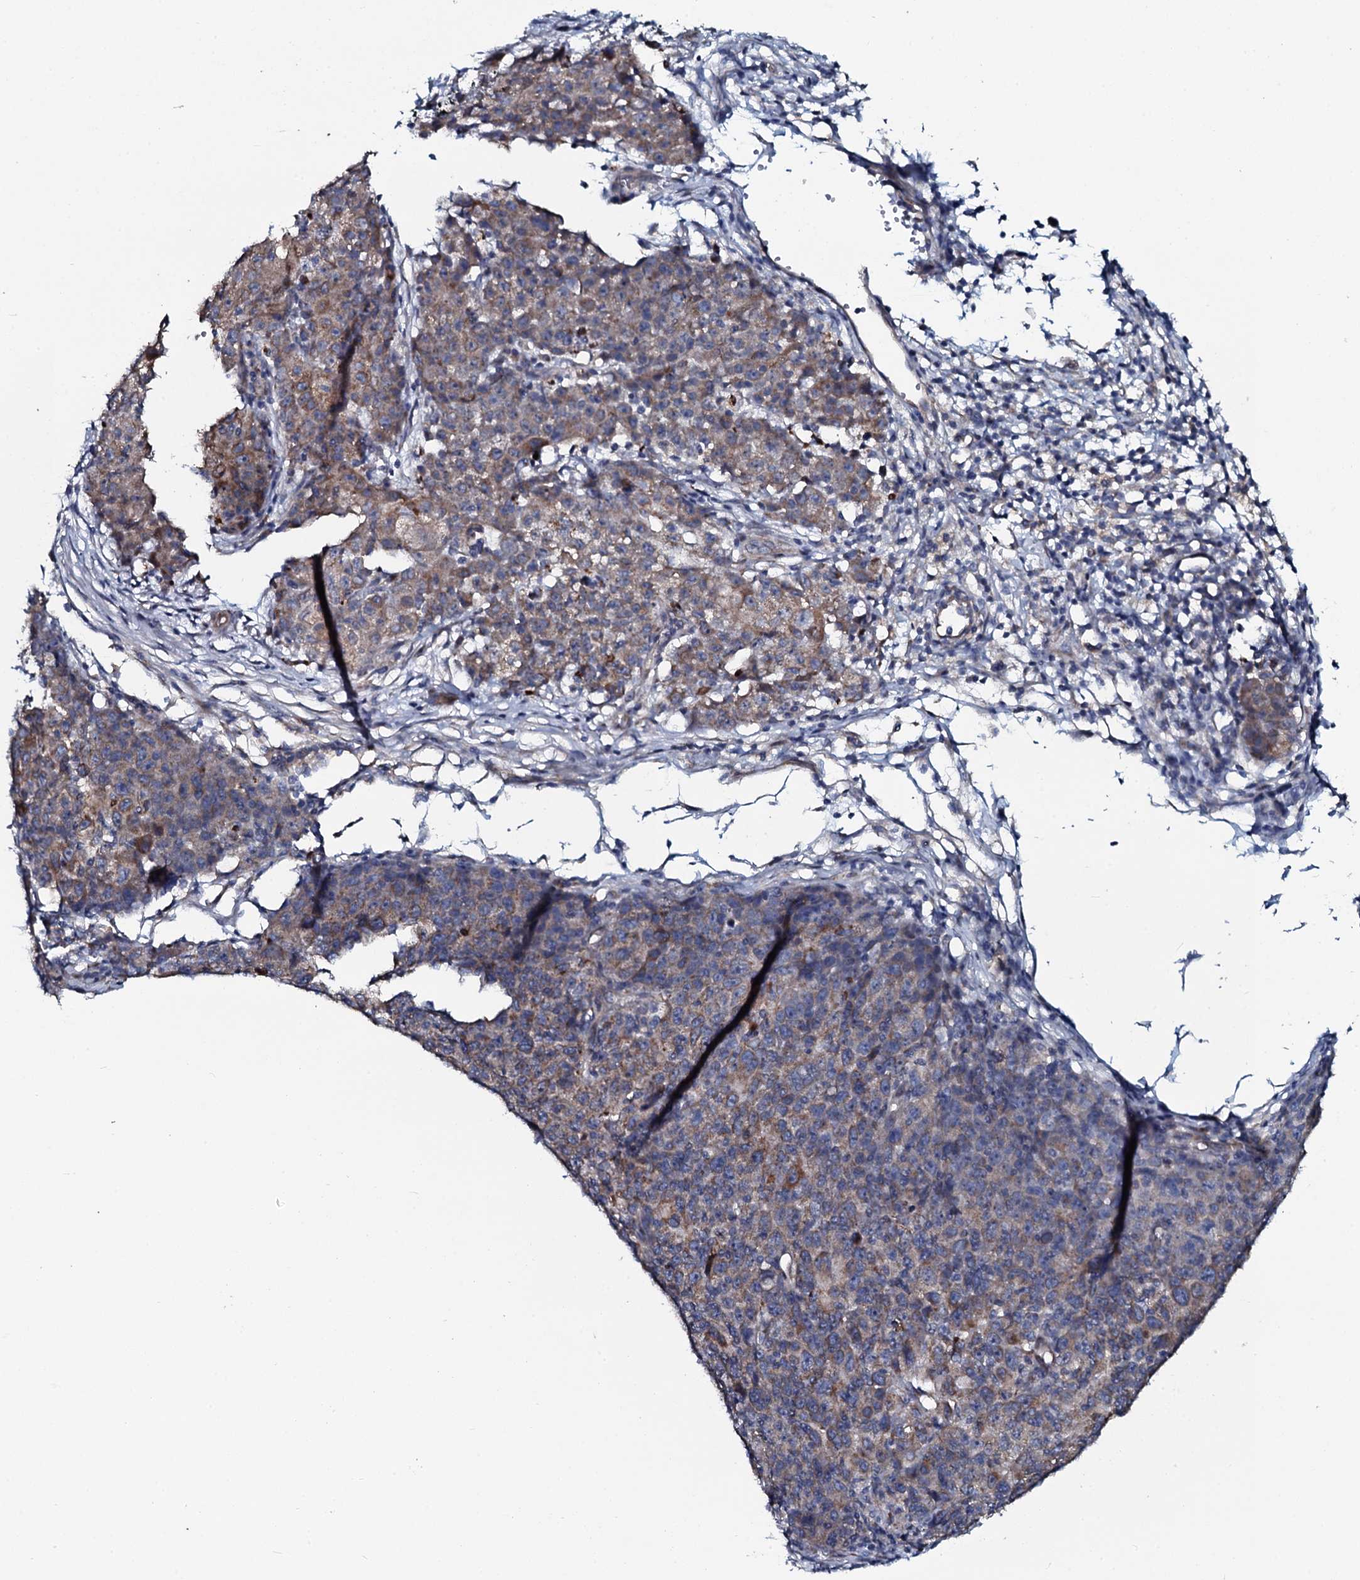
{"staining": {"intensity": "weak", "quantity": "25%-75%", "location": "cytoplasmic/membranous"}, "tissue": "ovarian cancer", "cell_type": "Tumor cells", "image_type": "cancer", "snomed": [{"axis": "morphology", "description": "Carcinoma, endometroid"}, {"axis": "topography", "description": "Ovary"}], "caption": "The immunohistochemical stain shows weak cytoplasmic/membranous positivity in tumor cells of ovarian endometroid carcinoma tissue.", "gene": "KCTD4", "patient": {"sex": "female", "age": 42}}